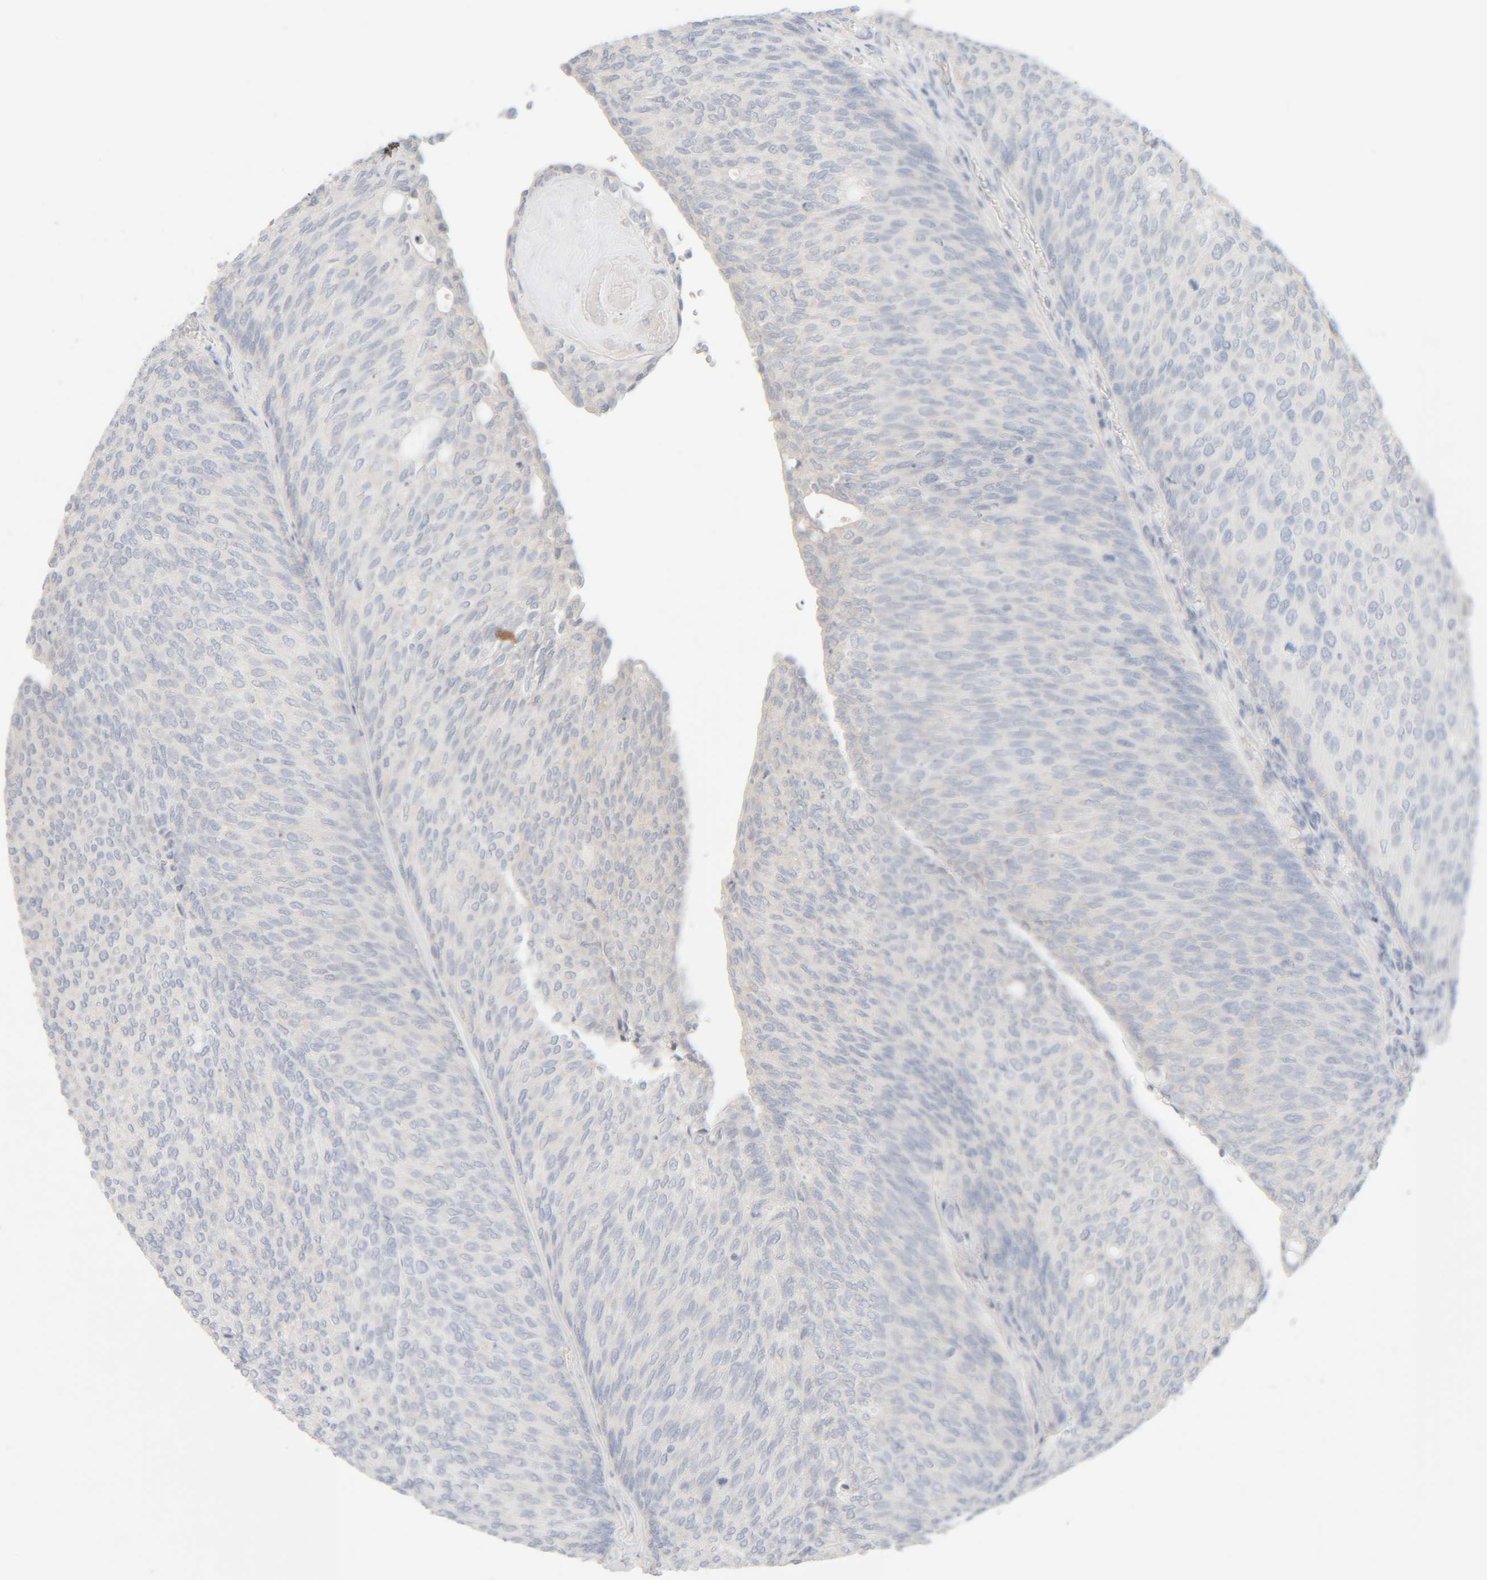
{"staining": {"intensity": "negative", "quantity": "none", "location": "none"}, "tissue": "urothelial cancer", "cell_type": "Tumor cells", "image_type": "cancer", "snomed": [{"axis": "morphology", "description": "Urothelial carcinoma, Low grade"}, {"axis": "topography", "description": "Urinary bladder"}], "caption": "A micrograph of urothelial cancer stained for a protein exhibits no brown staining in tumor cells.", "gene": "RIDA", "patient": {"sex": "female", "age": 79}}